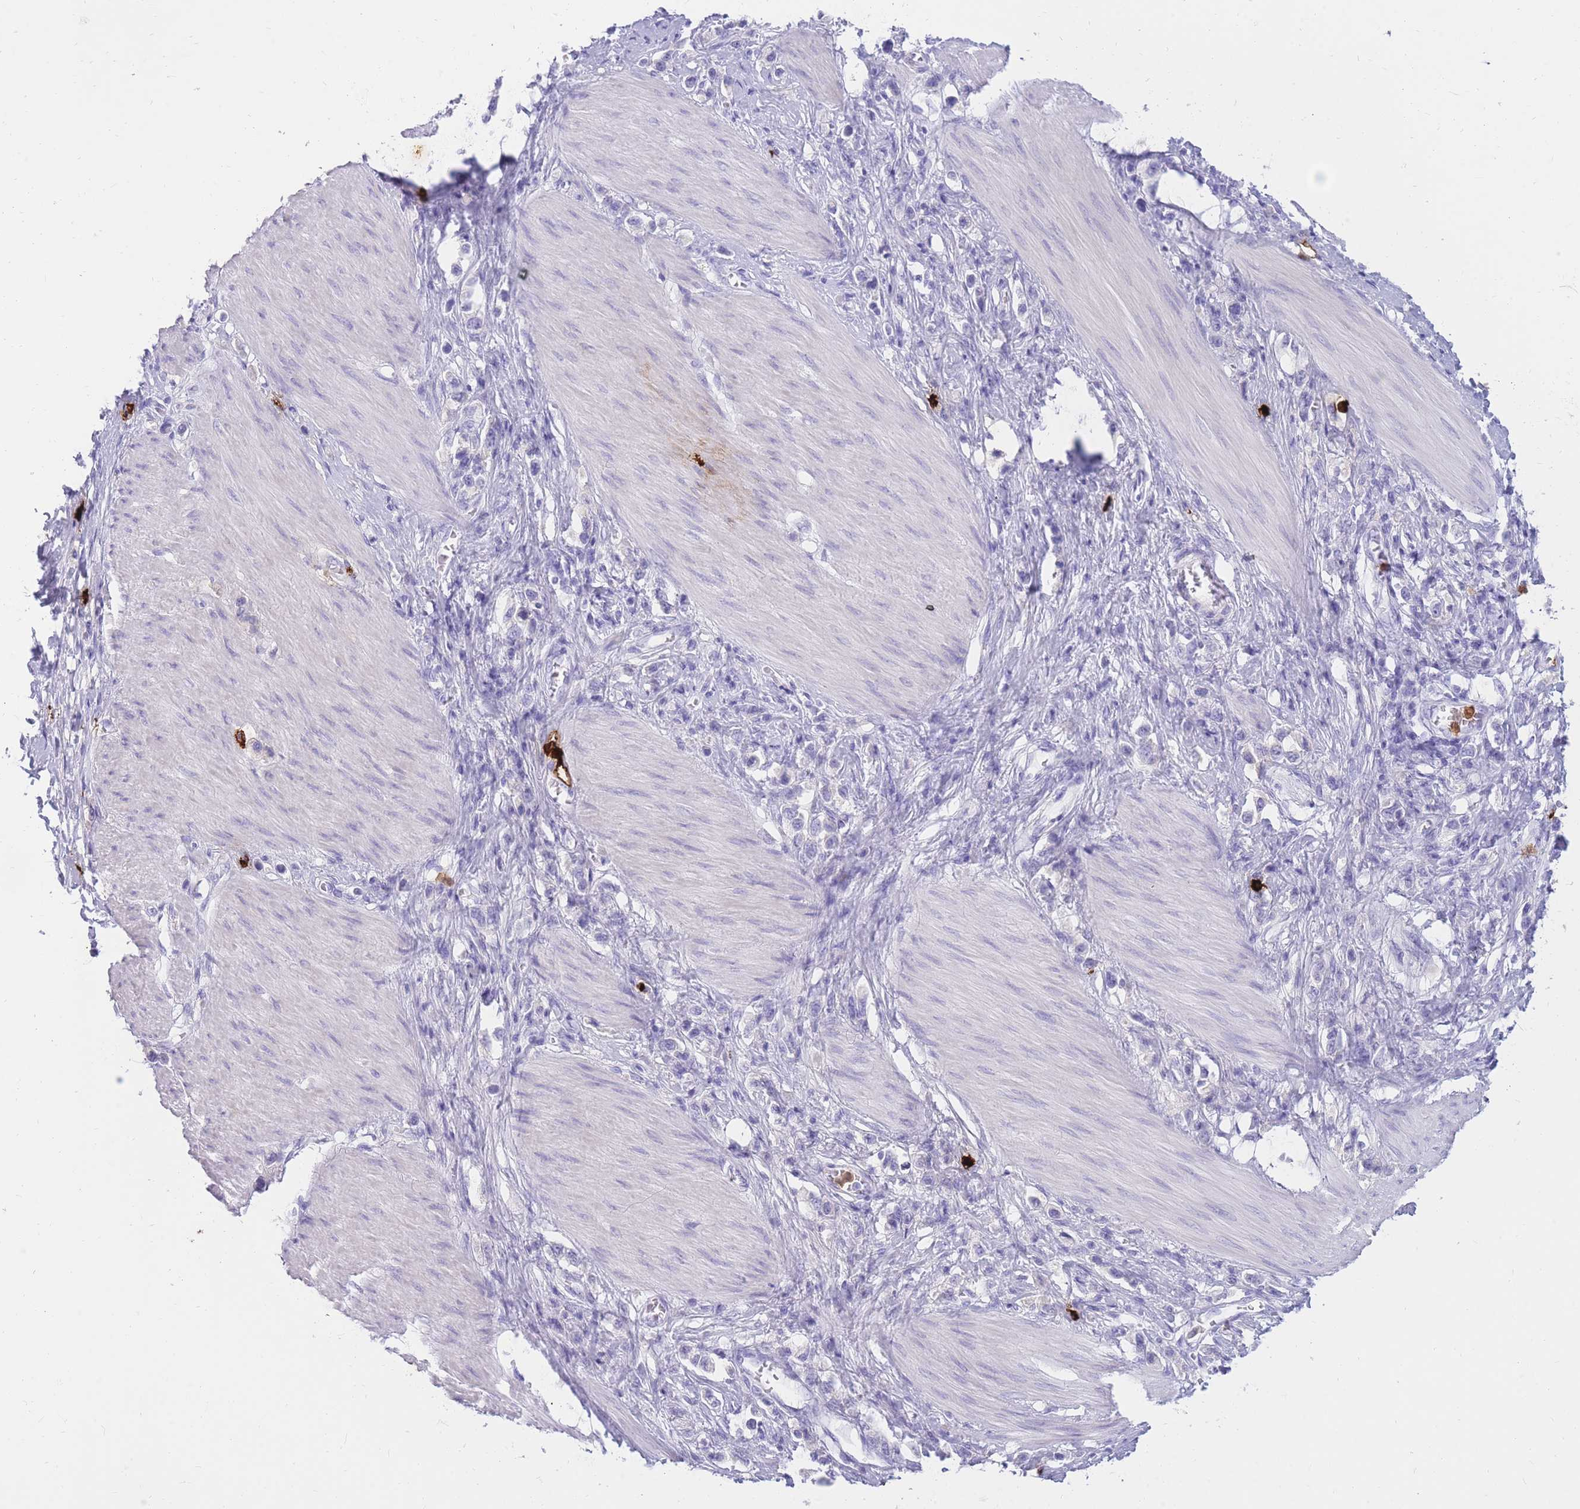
{"staining": {"intensity": "negative", "quantity": "none", "location": "none"}, "tissue": "stomach cancer", "cell_type": "Tumor cells", "image_type": "cancer", "snomed": [{"axis": "morphology", "description": "Adenocarcinoma, NOS"}, {"axis": "topography", "description": "Stomach"}], "caption": "Adenocarcinoma (stomach) stained for a protein using IHC exhibits no staining tumor cells.", "gene": "TPSAB1", "patient": {"sex": "female", "age": 65}}